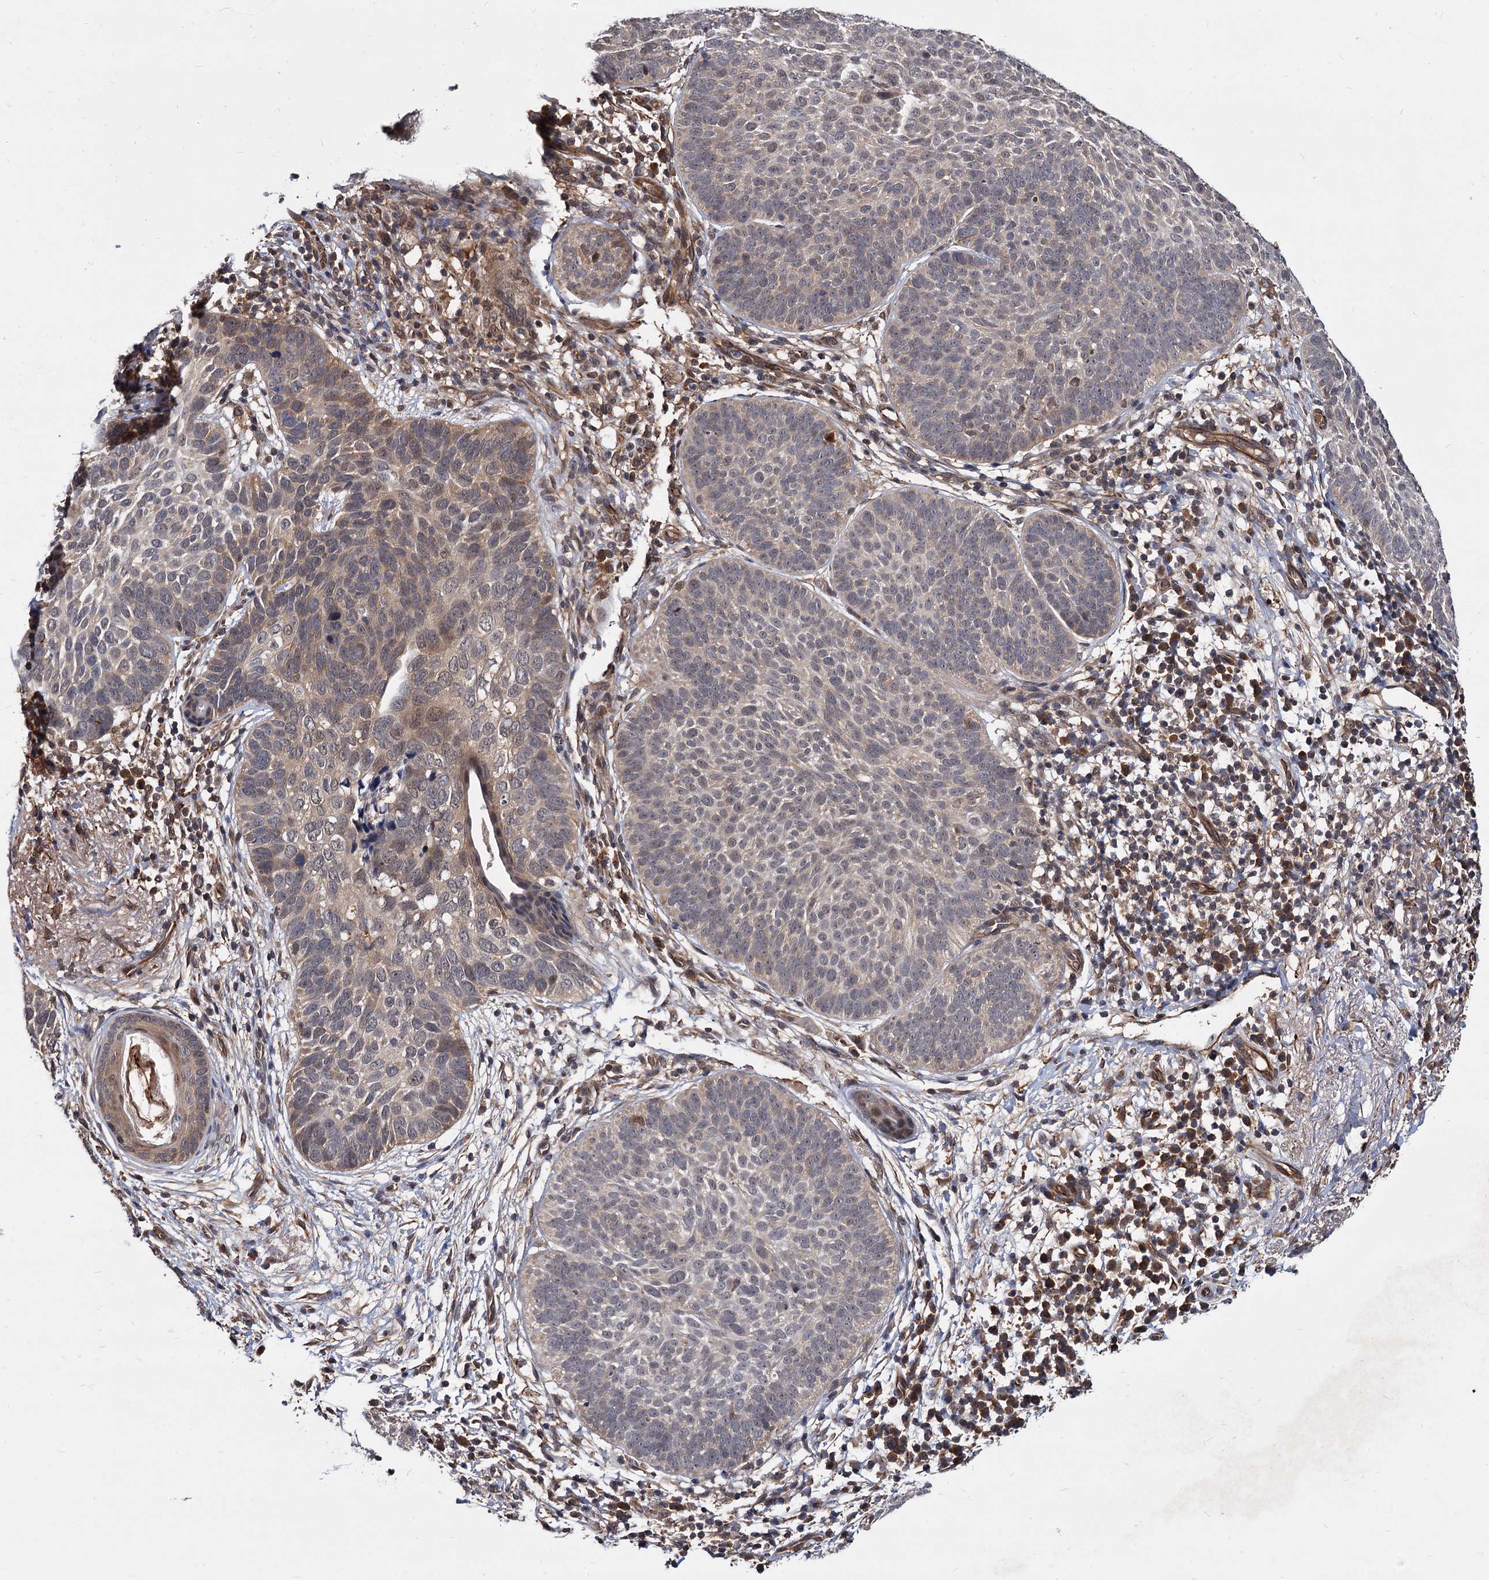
{"staining": {"intensity": "weak", "quantity": "<25%", "location": "cytoplasmic/membranous,nuclear"}, "tissue": "skin cancer", "cell_type": "Tumor cells", "image_type": "cancer", "snomed": [{"axis": "morphology", "description": "Basal cell carcinoma"}, {"axis": "topography", "description": "Skin"}], "caption": "Immunohistochemistry (IHC) micrograph of human skin cancer (basal cell carcinoma) stained for a protein (brown), which reveals no staining in tumor cells.", "gene": "PSMD4", "patient": {"sex": "male", "age": 85}}